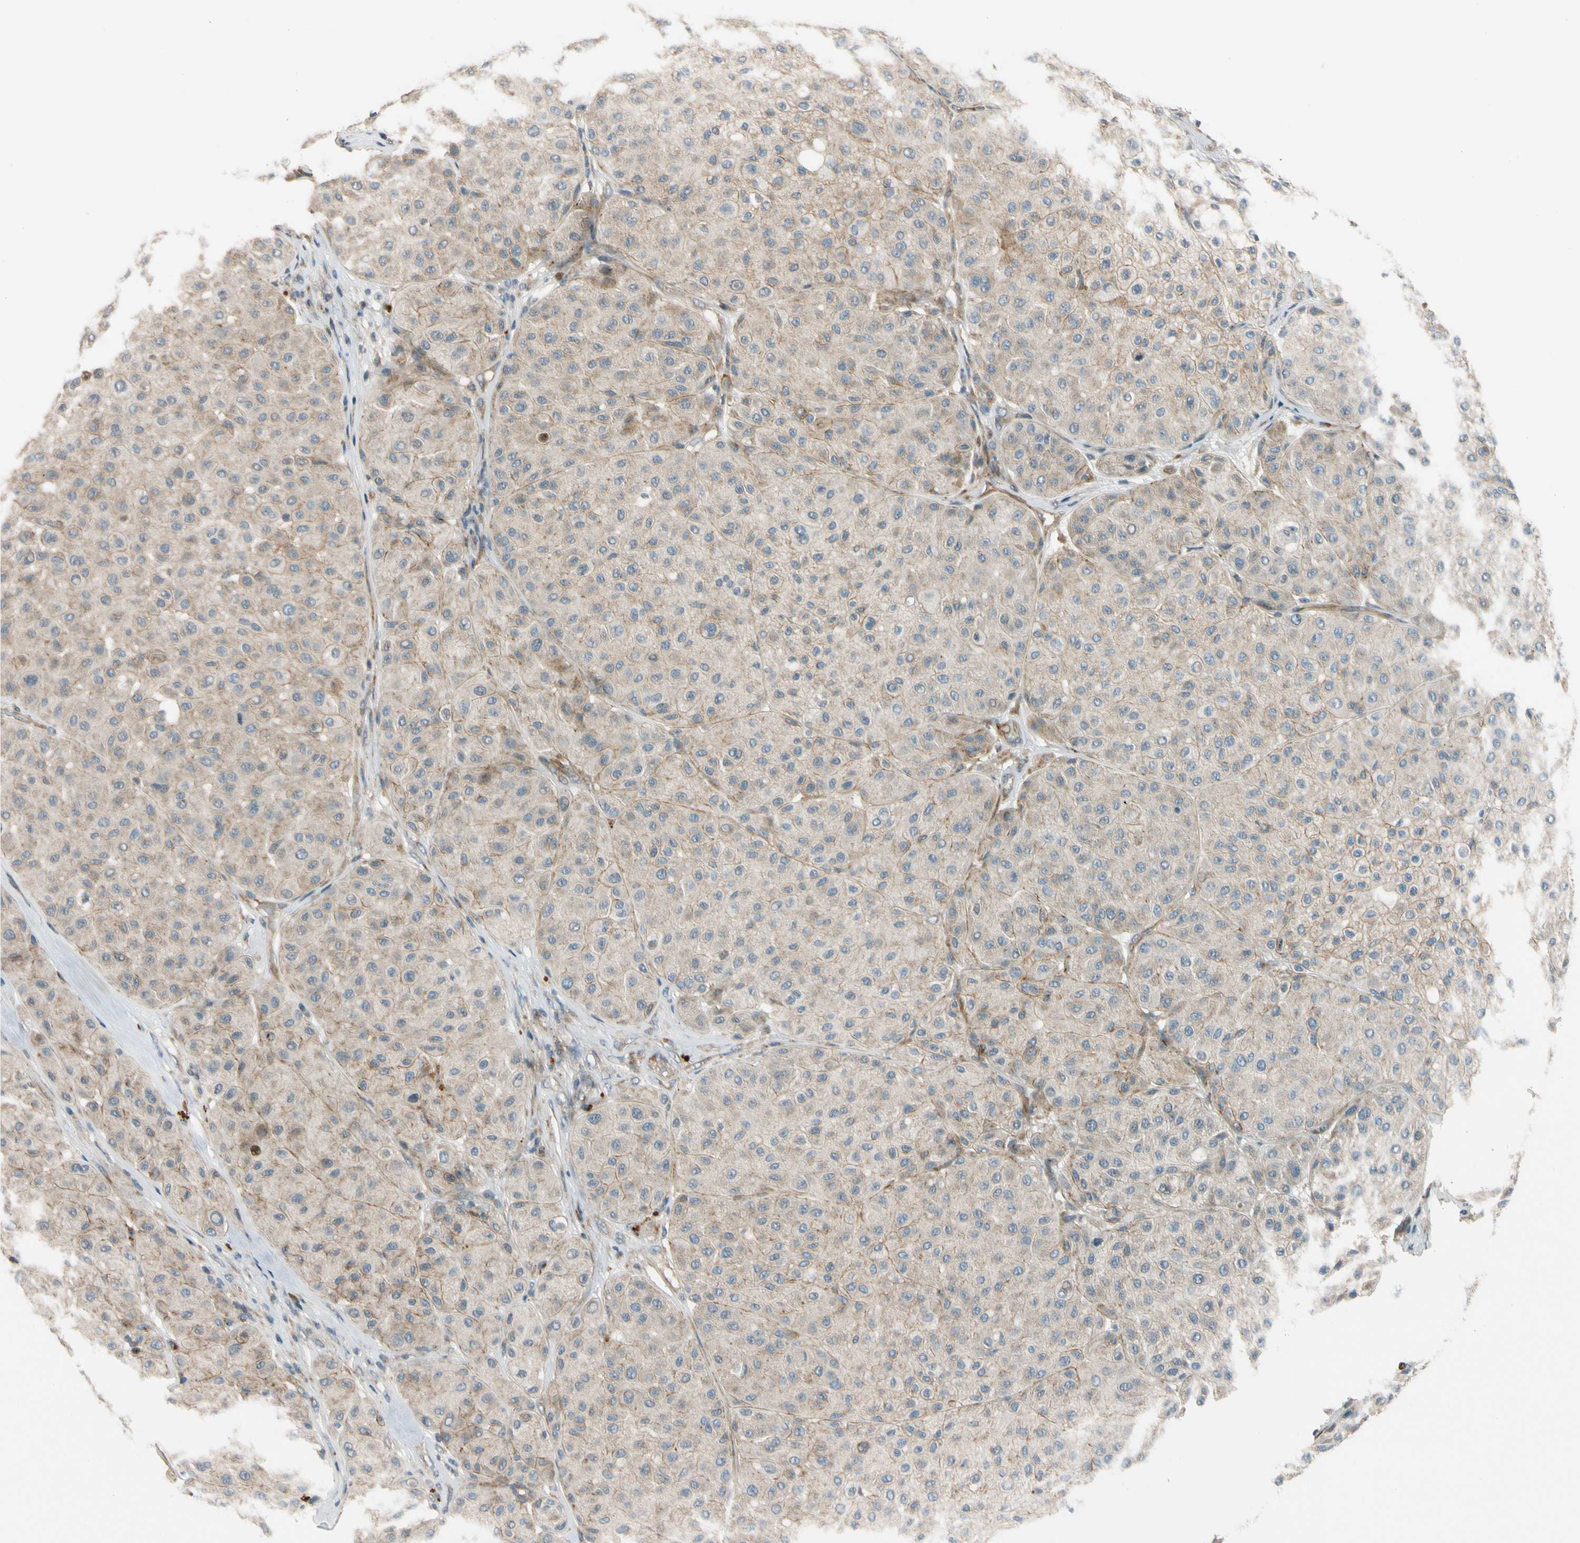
{"staining": {"intensity": "weak", "quantity": "<25%", "location": "cytoplasmic/membranous"}, "tissue": "melanoma", "cell_type": "Tumor cells", "image_type": "cancer", "snomed": [{"axis": "morphology", "description": "Normal tissue, NOS"}, {"axis": "morphology", "description": "Malignant melanoma, Metastatic site"}, {"axis": "topography", "description": "Skin"}], "caption": "Histopathology image shows no protein positivity in tumor cells of malignant melanoma (metastatic site) tissue.", "gene": "MST1R", "patient": {"sex": "male", "age": 41}}